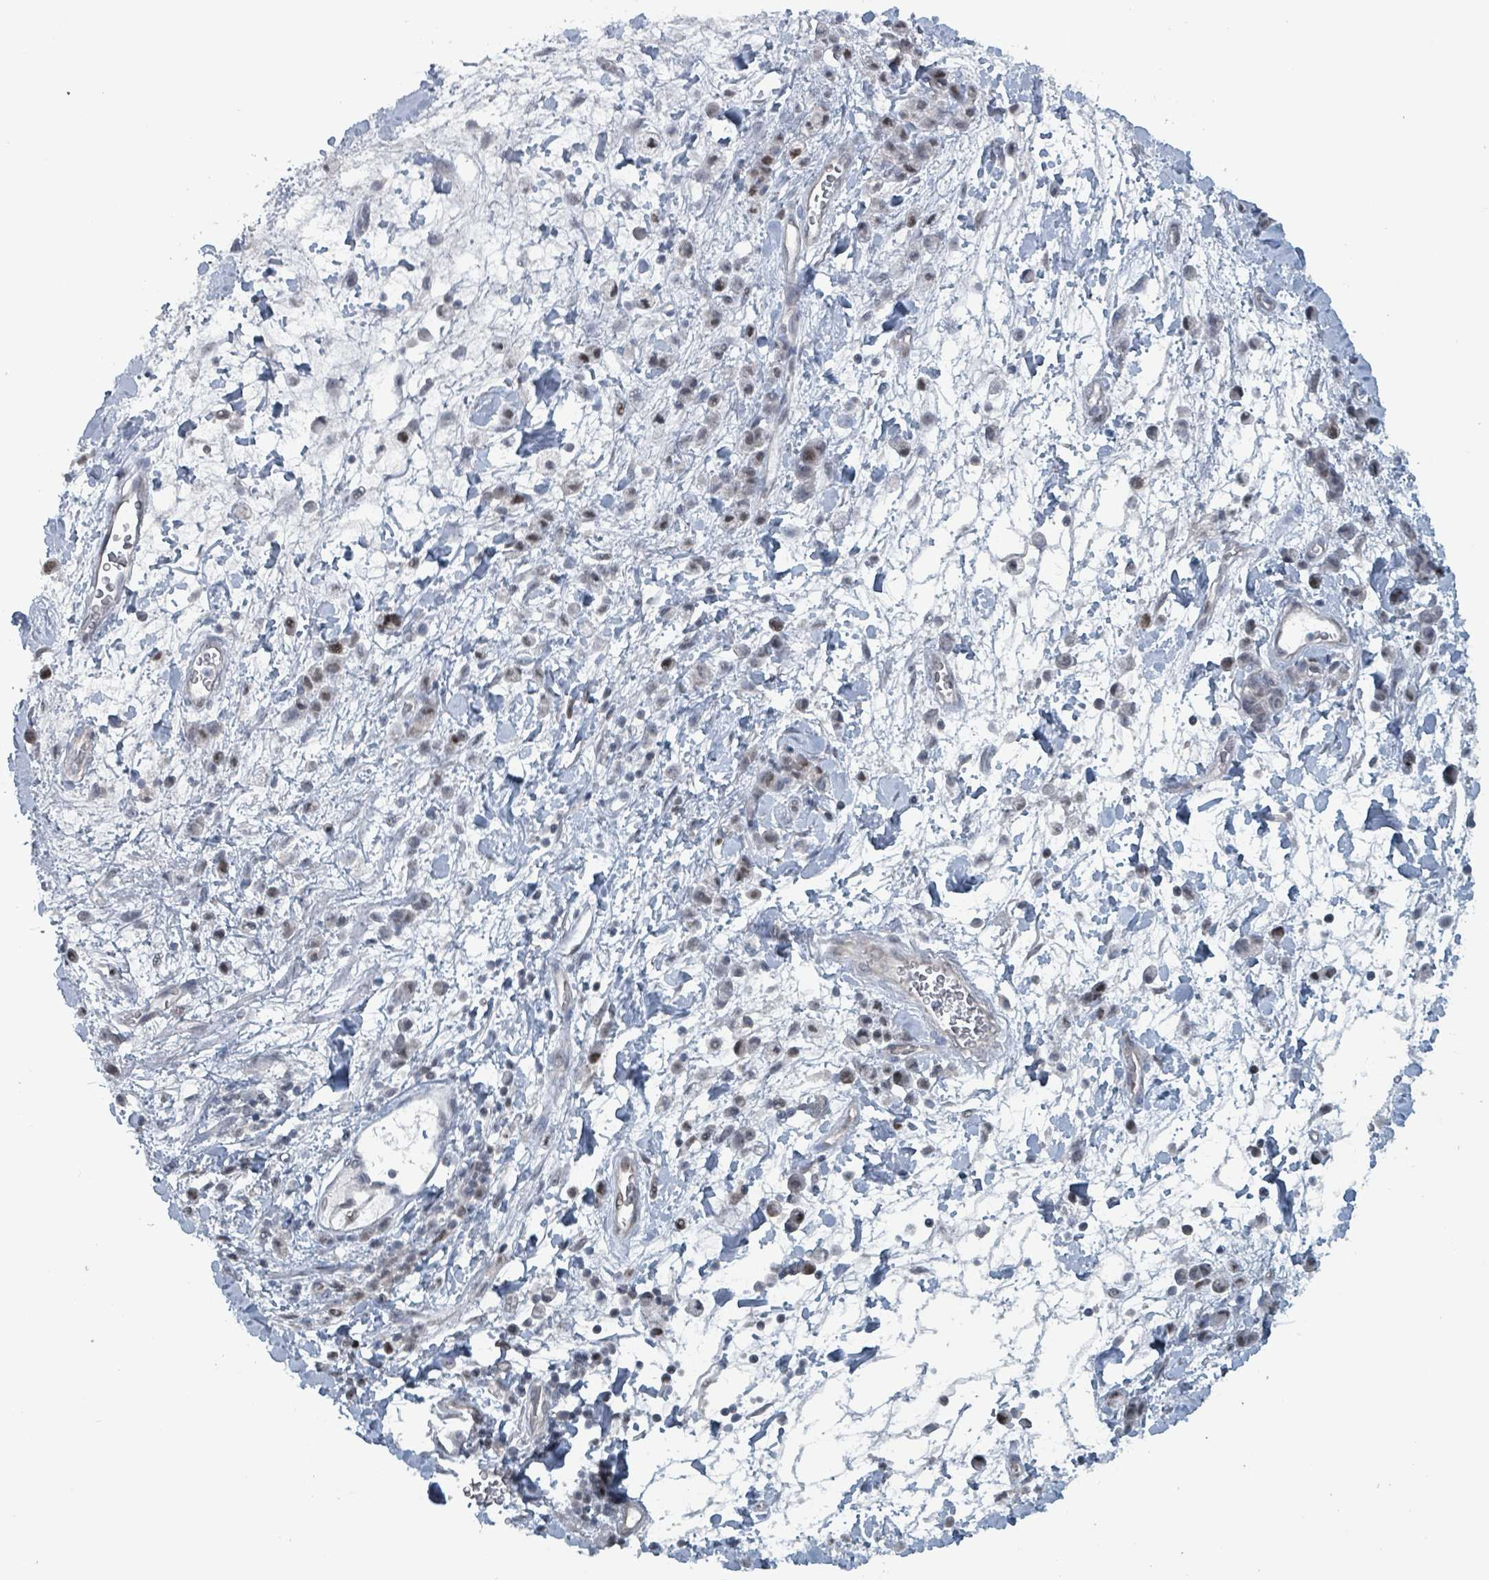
{"staining": {"intensity": "negative", "quantity": "none", "location": "none"}, "tissue": "stomach cancer", "cell_type": "Tumor cells", "image_type": "cancer", "snomed": [{"axis": "morphology", "description": "Adenocarcinoma, NOS"}, {"axis": "topography", "description": "Stomach"}], "caption": "Immunohistochemistry (IHC) of human adenocarcinoma (stomach) reveals no expression in tumor cells.", "gene": "BIVM", "patient": {"sex": "male", "age": 77}}